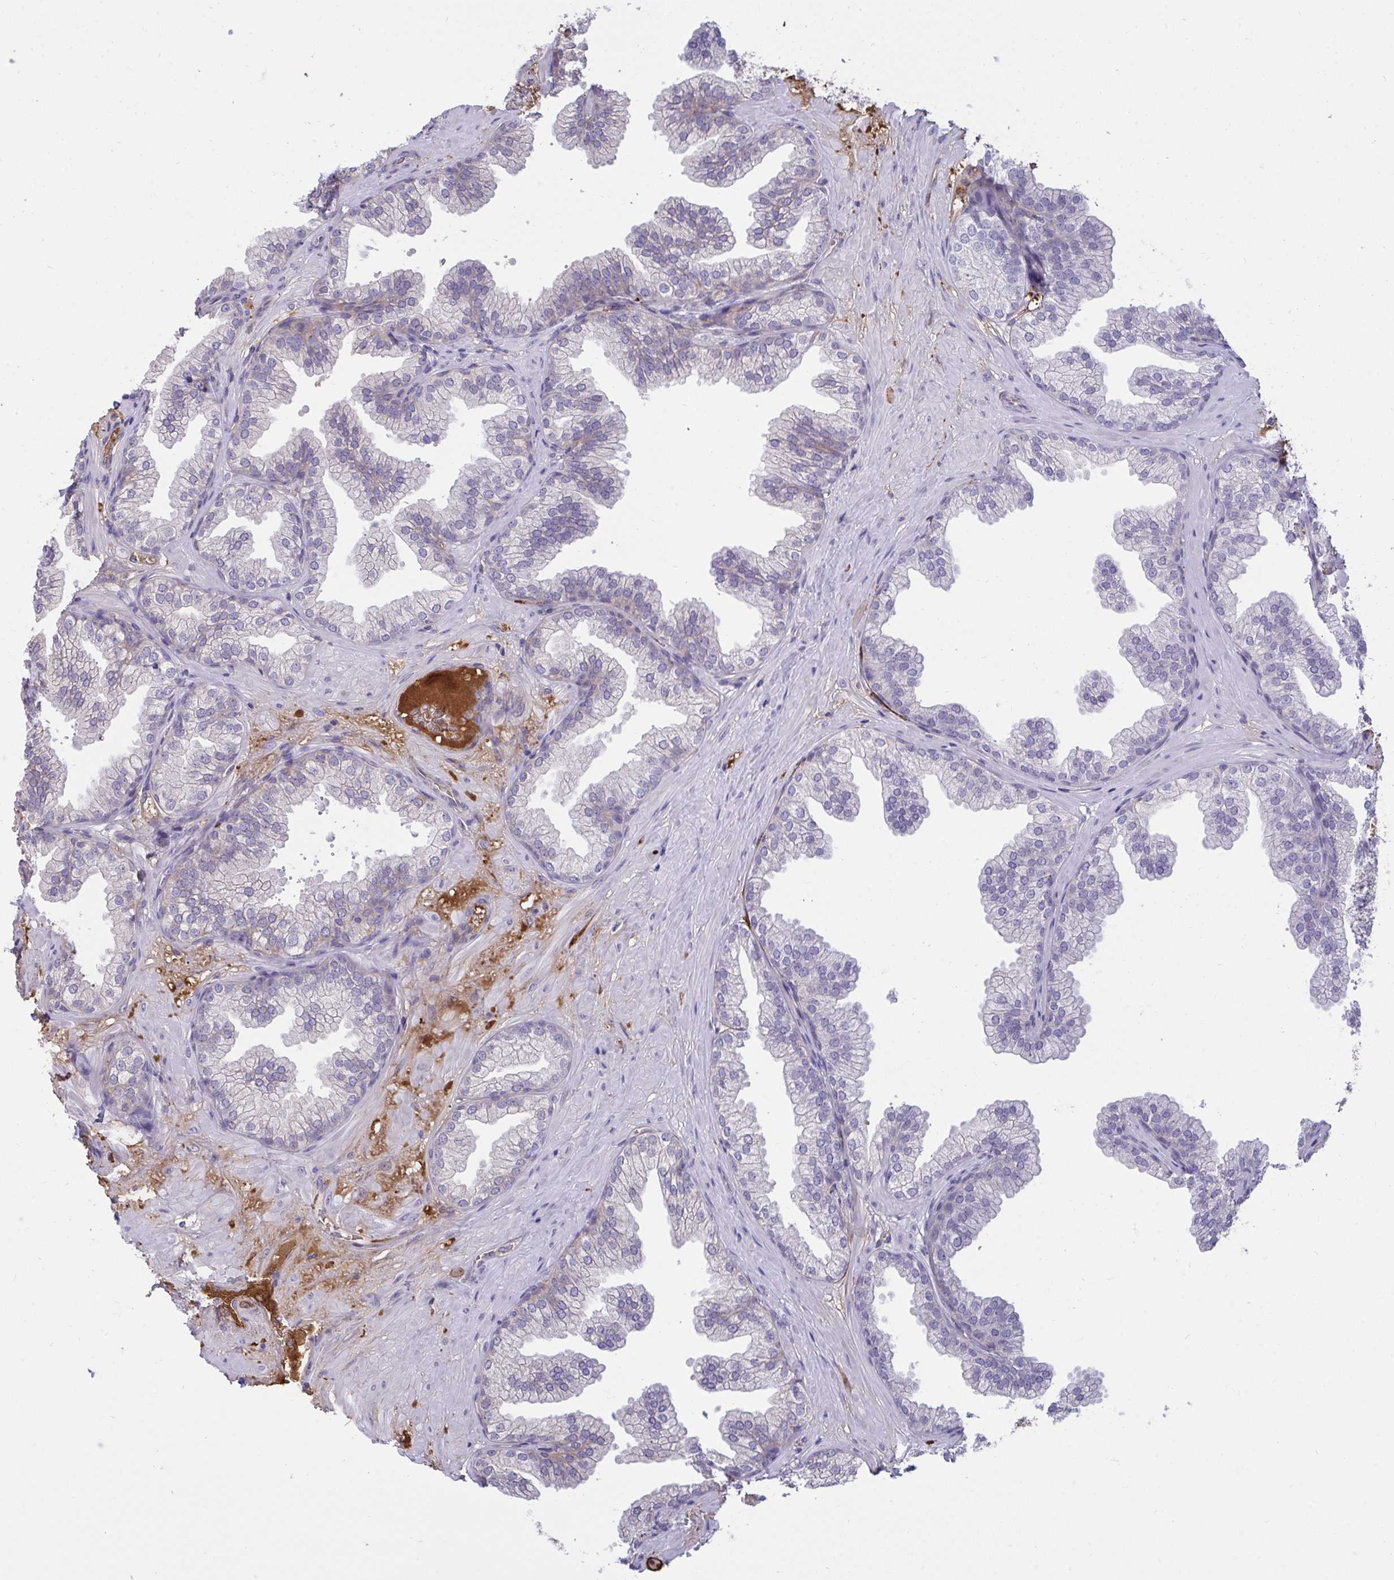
{"staining": {"intensity": "weak", "quantity": "<25%", "location": "cytoplasmic/membranous"}, "tissue": "prostate", "cell_type": "Glandular cells", "image_type": "normal", "snomed": [{"axis": "morphology", "description": "Normal tissue, NOS"}, {"axis": "topography", "description": "Prostate"}], "caption": "Glandular cells are negative for protein expression in normal human prostate. (DAB immunohistochemistry visualized using brightfield microscopy, high magnification).", "gene": "F2", "patient": {"sex": "male", "age": 37}}